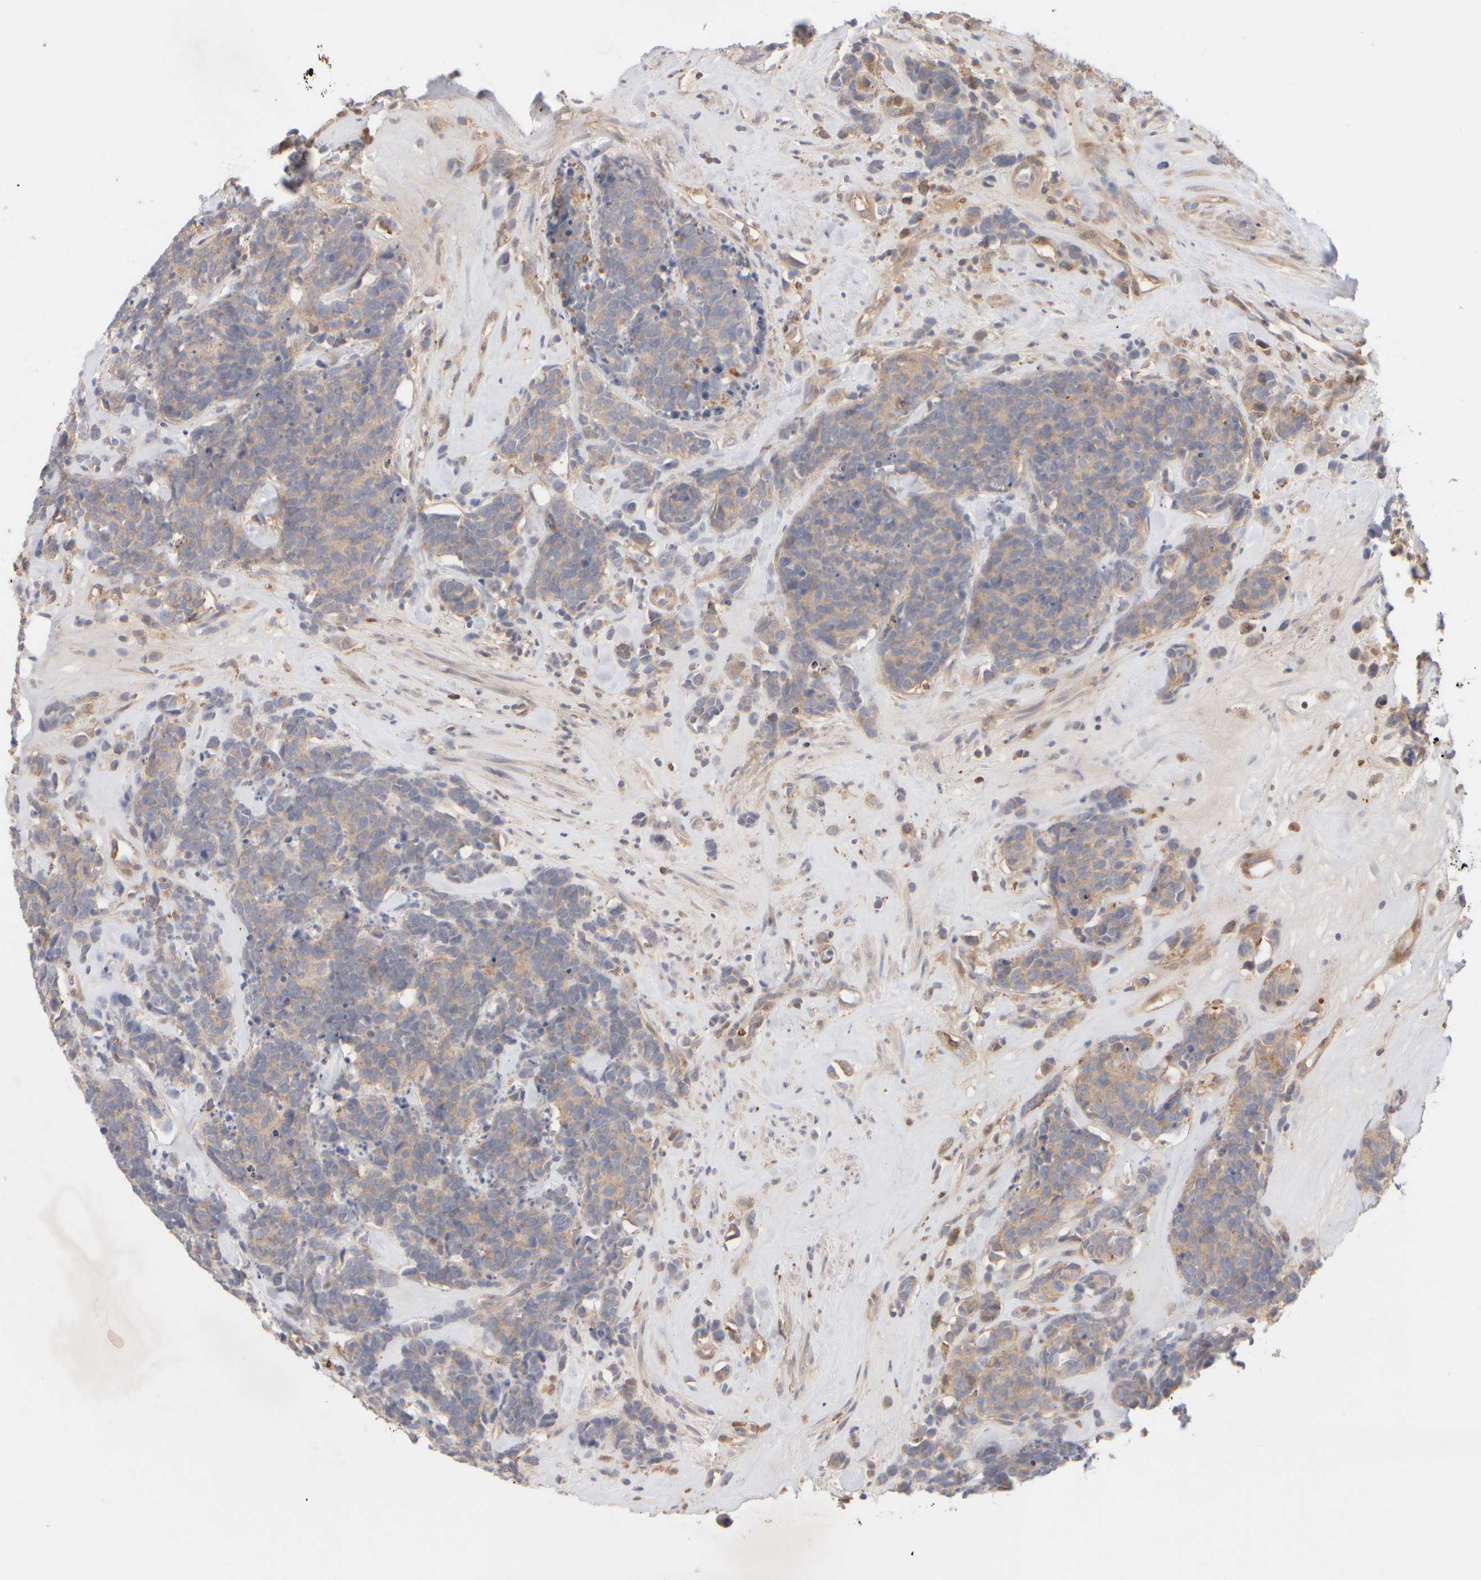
{"staining": {"intensity": "weak", "quantity": ">75%", "location": "cytoplasmic/membranous"}, "tissue": "carcinoid", "cell_type": "Tumor cells", "image_type": "cancer", "snomed": [{"axis": "morphology", "description": "Carcinoma, NOS"}, {"axis": "morphology", "description": "Carcinoid, malignant, NOS"}, {"axis": "topography", "description": "Urinary bladder"}], "caption": "High-power microscopy captured an IHC photomicrograph of carcinoma, revealing weak cytoplasmic/membranous expression in approximately >75% of tumor cells.", "gene": "MST1", "patient": {"sex": "male", "age": 57}}